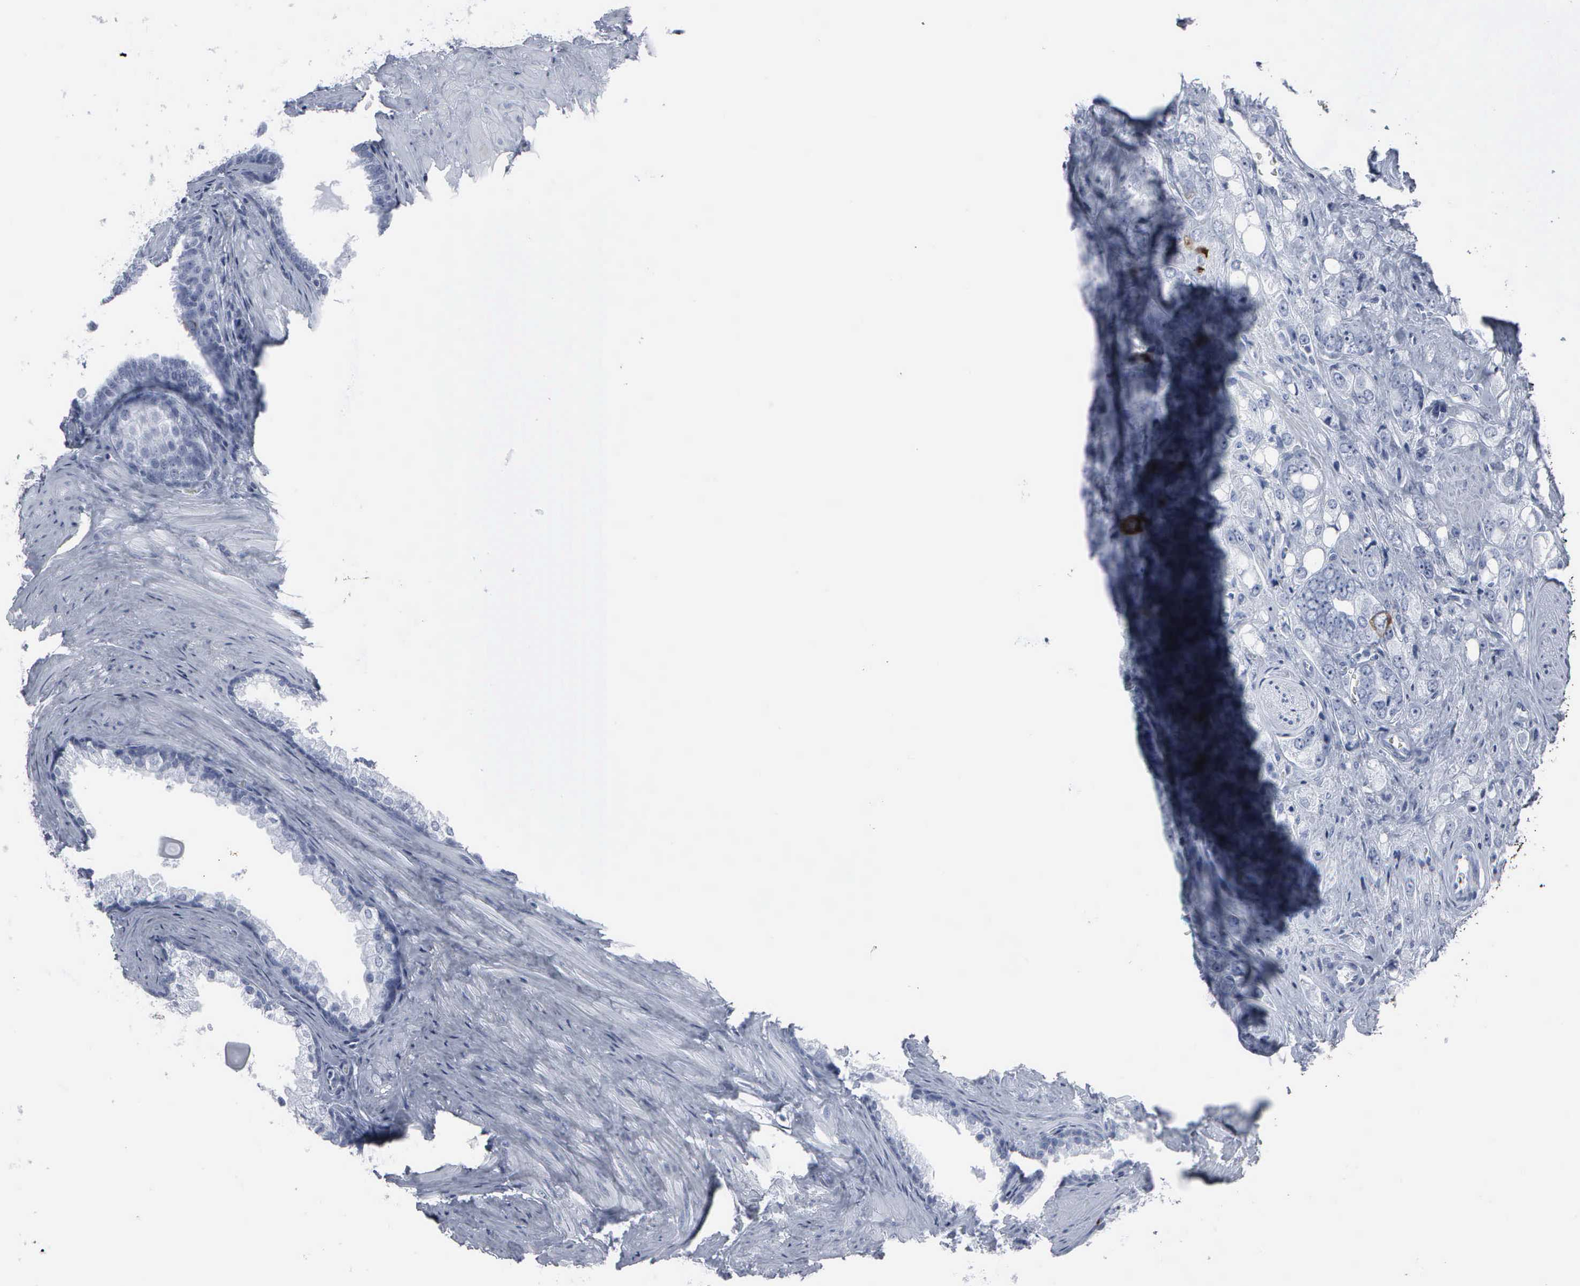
{"staining": {"intensity": "moderate", "quantity": "<25%", "location": "cytoplasmic/membranous,nuclear"}, "tissue": "prostate cancer", "cell_type": "Tumor cells", "image_type": "cancer", "snomed": [{"axis": "morphology", "description": "Adenocarcinoma, Medium grade"}, {"axis": "topography", "description": "Prostate"}], "caption": "Prostate cancer stained with IHC exhibits moderate cytoplasmic/membranous and nuclear expression in approximately <25% of tumor cells. The staining was performed using DAB to visualize the protein expression in brown, while the nuclei were stained in blue with hematoxylin (Magnification: 20x).", "gene": "CCNB1", "patient": {"sex": "male", "age": 60}}